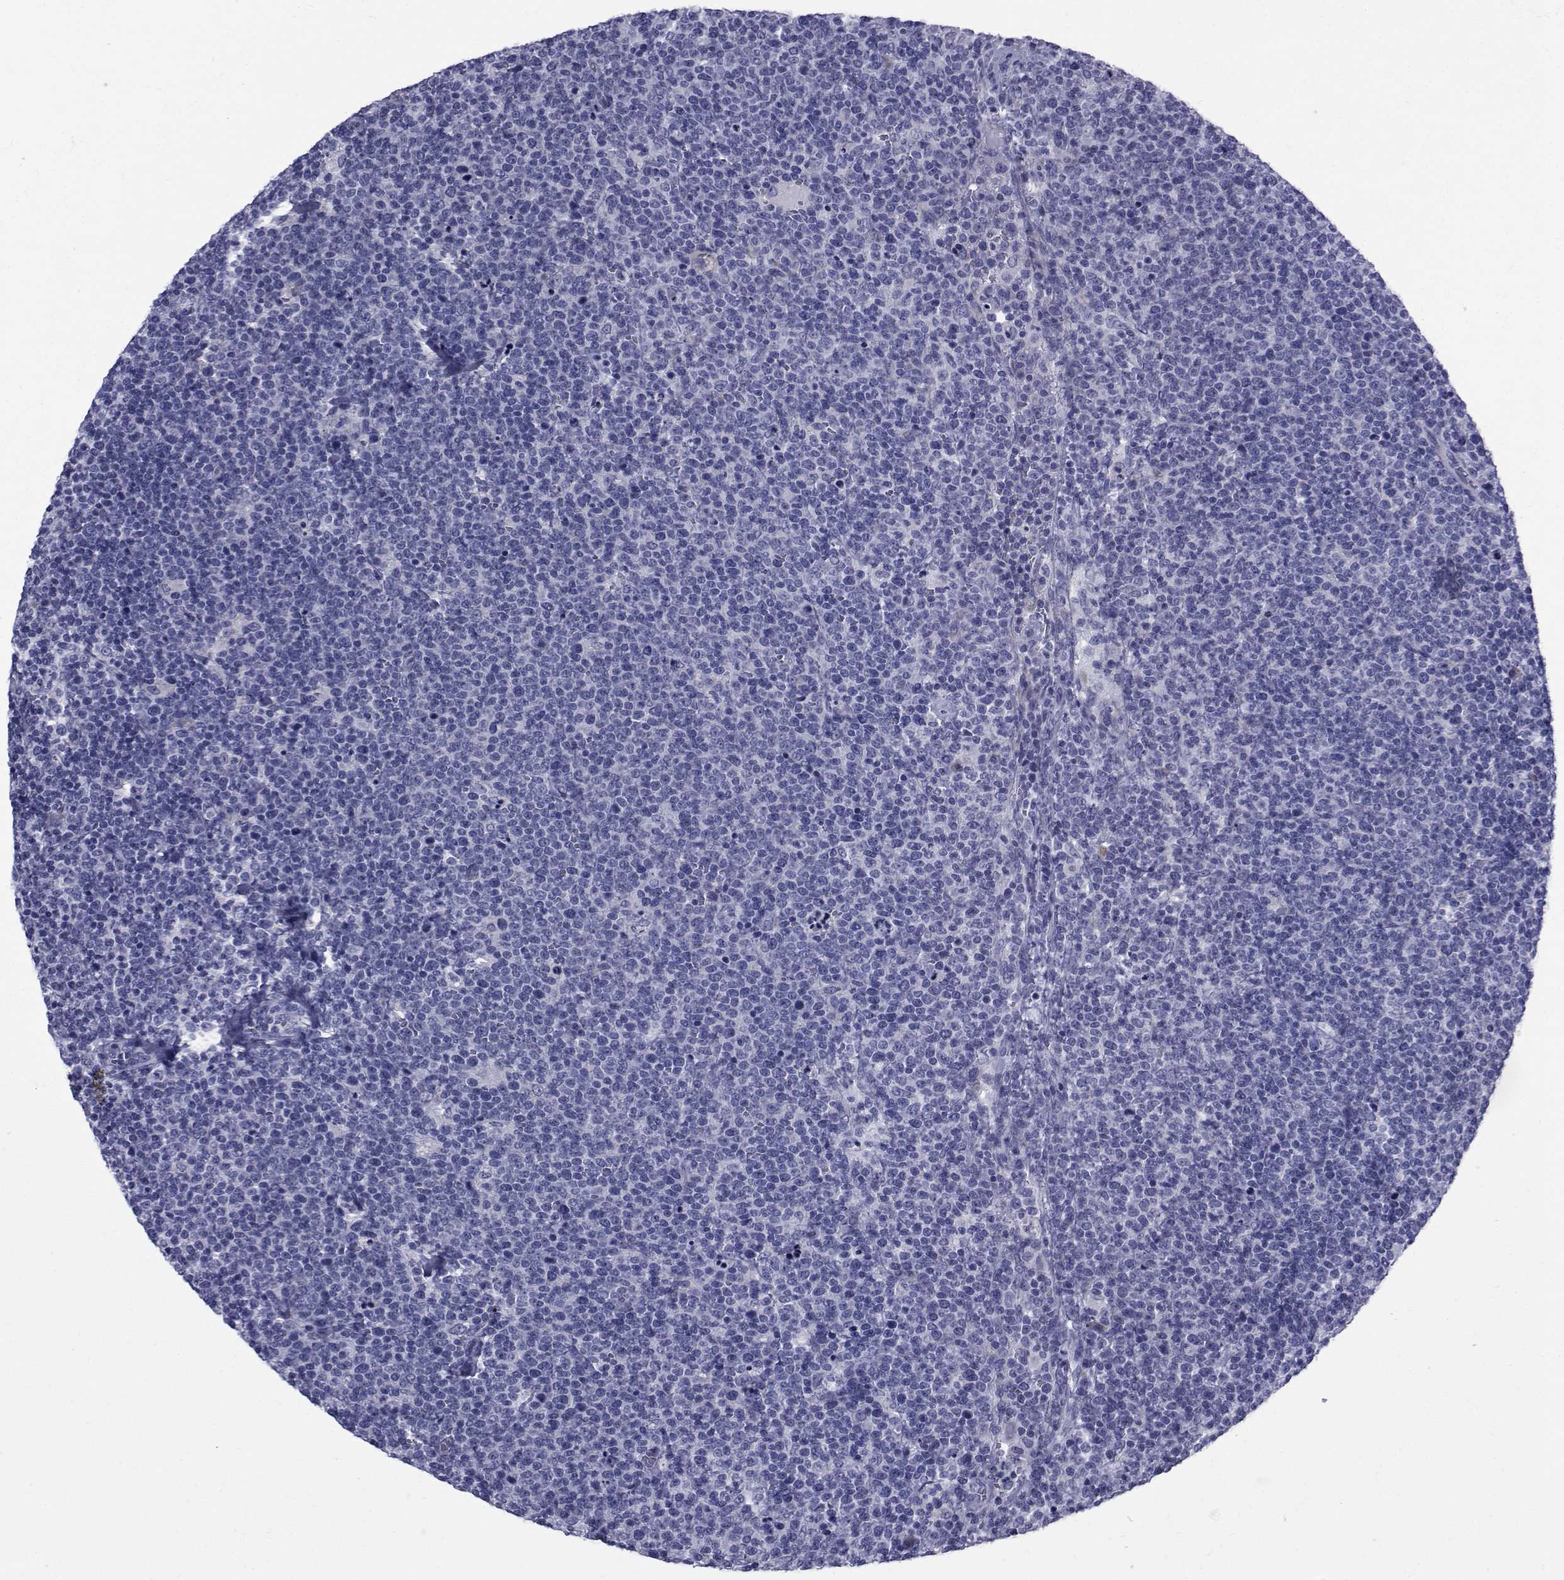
{"staining": {"intensity": "negative", "quantity": "none", "location": "none"}, "tissue": "lymphoma", "cell_type": "Tumor cells", "image_type": "cancer", "snomed": [{"axis": "morphology", "description": "Malignant lymphoma, non-Hodgkin's type, High grade"}, {"axis": "topography", "description": "Lymph node"}], "caption": "Lymphoma stained for a protein using immunohistochemistry reveals no expression tumor cells.", "gene": "ROPN1", "patient": {"sex": "male", "age": 61}}